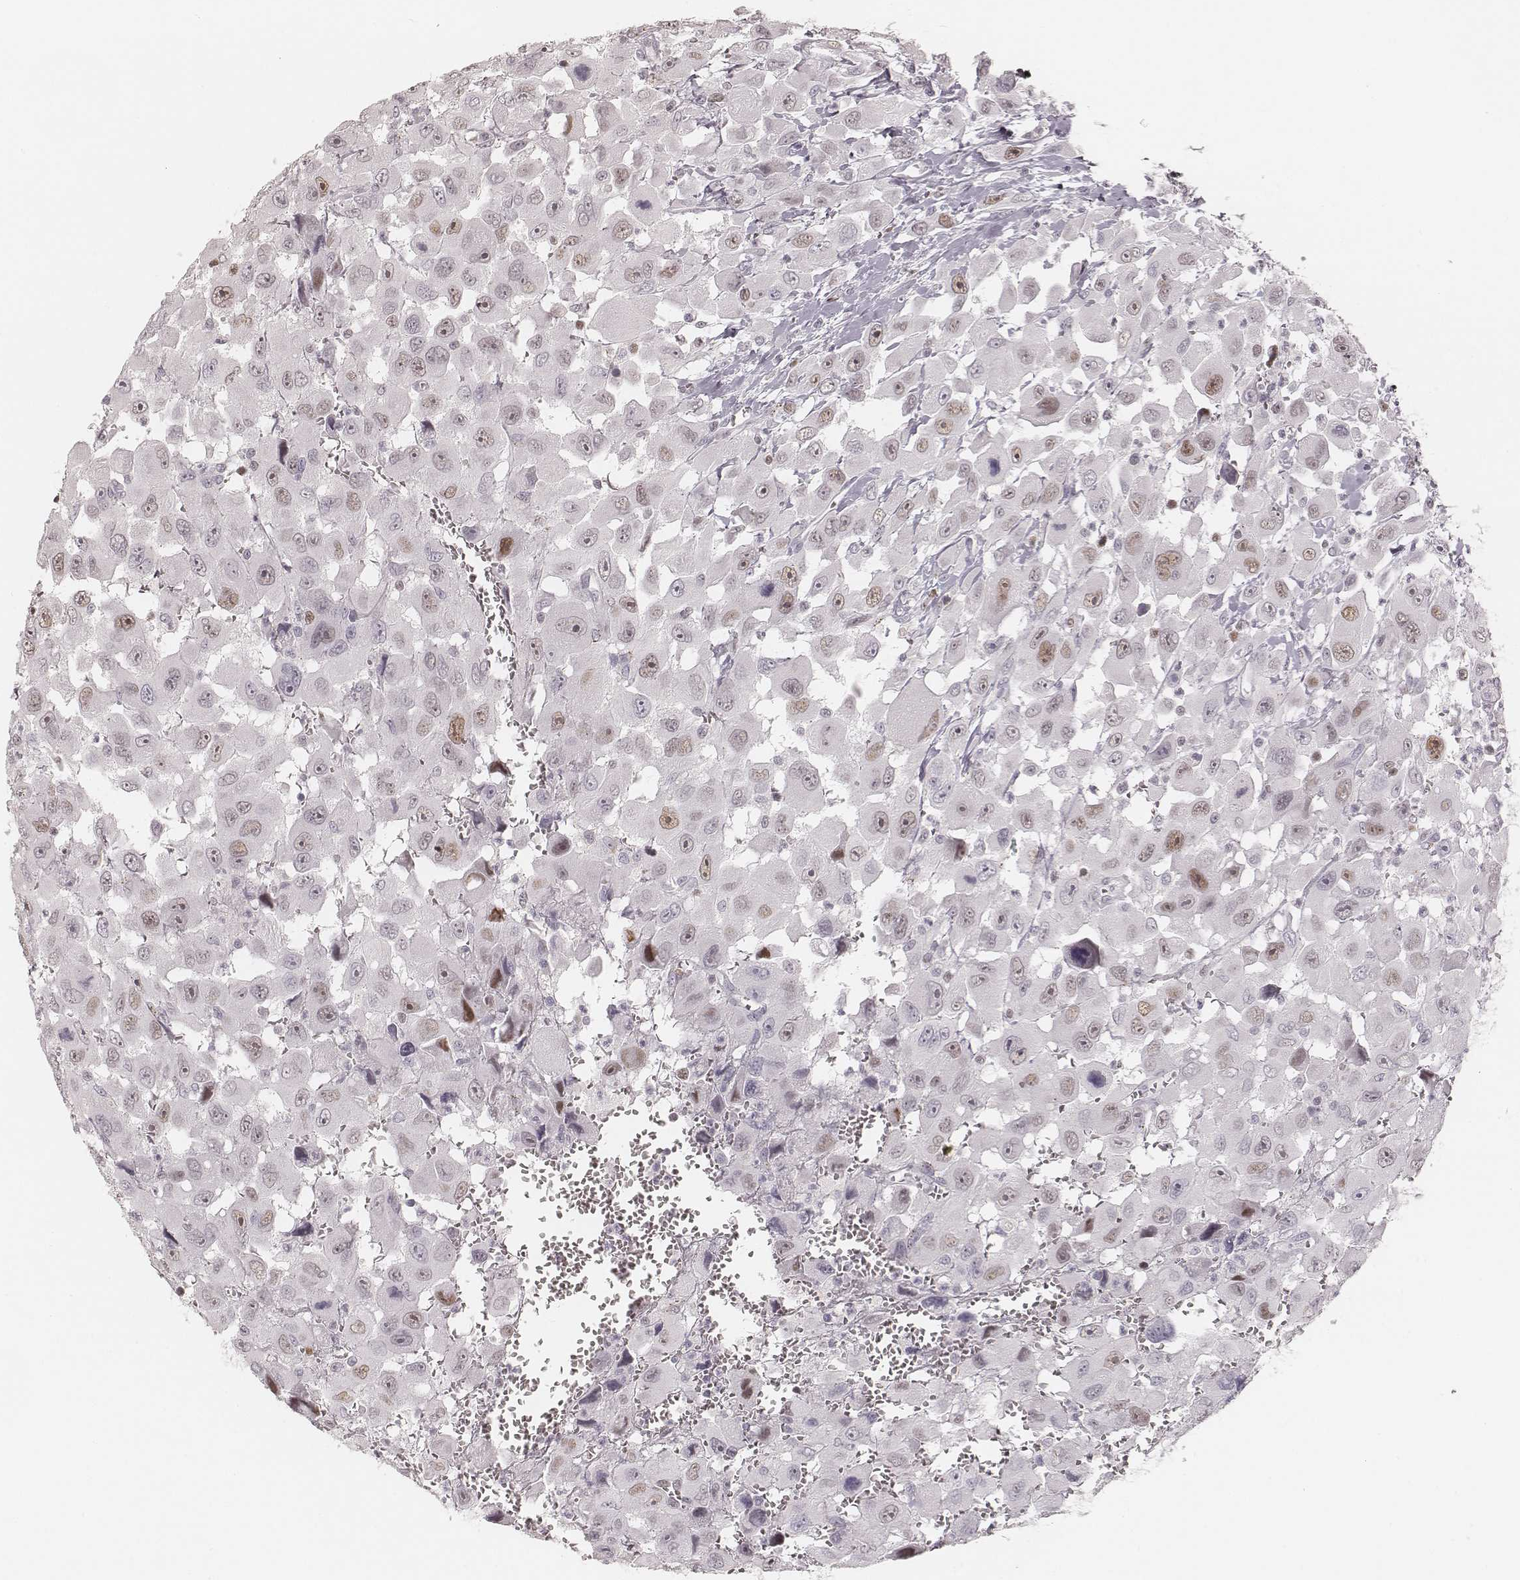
{"staining": {"intensity": "weak", "quantity": "25%-75%", "location": "nuclear"}, "tissue": "head and neck cancer", "cell_type": "Tumor cells", "image_type": "cancer", "snomed": [{"axis": "morphology", "description": "Squamous cell carcinoma, NOS"}, {"axis": "morphology", "description": "Squamous cell carcinoma, metastatic, NOS"}, {"axis": "topography", "description": "Oral tissue"}, {"axis": "topography", "description": "Head-Neck"}], "caption": "An image of human squamous cell carcinoma (head and neck) stained for a protein demonstrates weak nuclear brown staining in tumor cells. The protein is stained brown, and the nuclei are stained in blue (DAB (3,3'-diaminobenzidine) IHC with brightfield microscopy, high magnification).", "gene": "TEX37", "patient": {"sex": "female", "age": 85}}